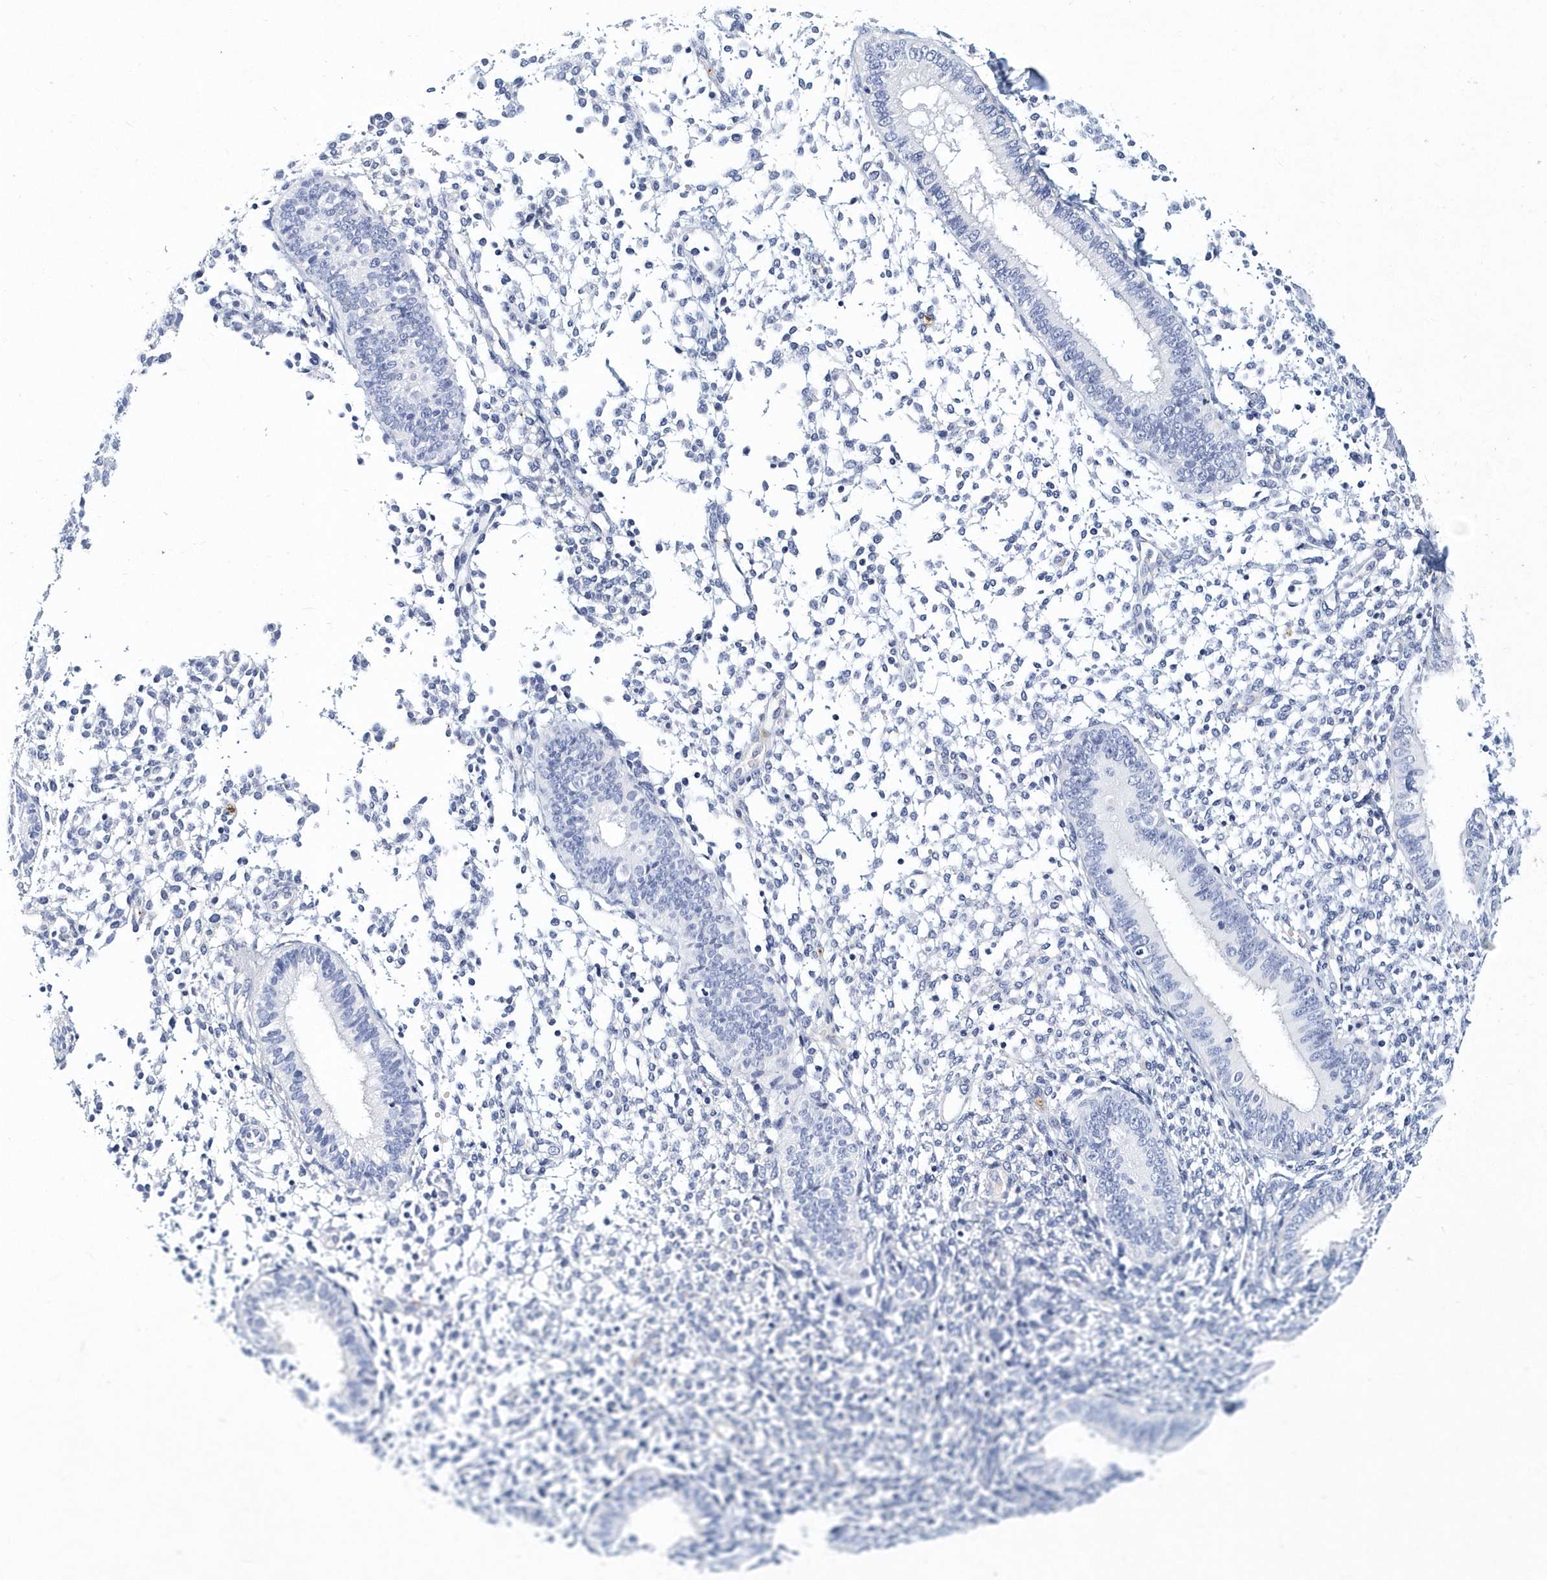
{"staining": {"intensity": "negative", "quantity": "none", "location": "none"}, "tissue": "endometrium", "cell_type": "Cells in endometrial stroma", "image_type": "normal", "snomed": [{"axis": "morphology", "description": "Normal tissue, NOS"}, {"axis": "topography", "description": "Uterus"}, {"axis": "topography", "description": "Endometrium"}], "caption": "Cells in endometrial stroma show no significant protein positivity in unremarkable endometrium.", "gene": "ITGA2B", "patient": {"sex": "female", "age": 48}}